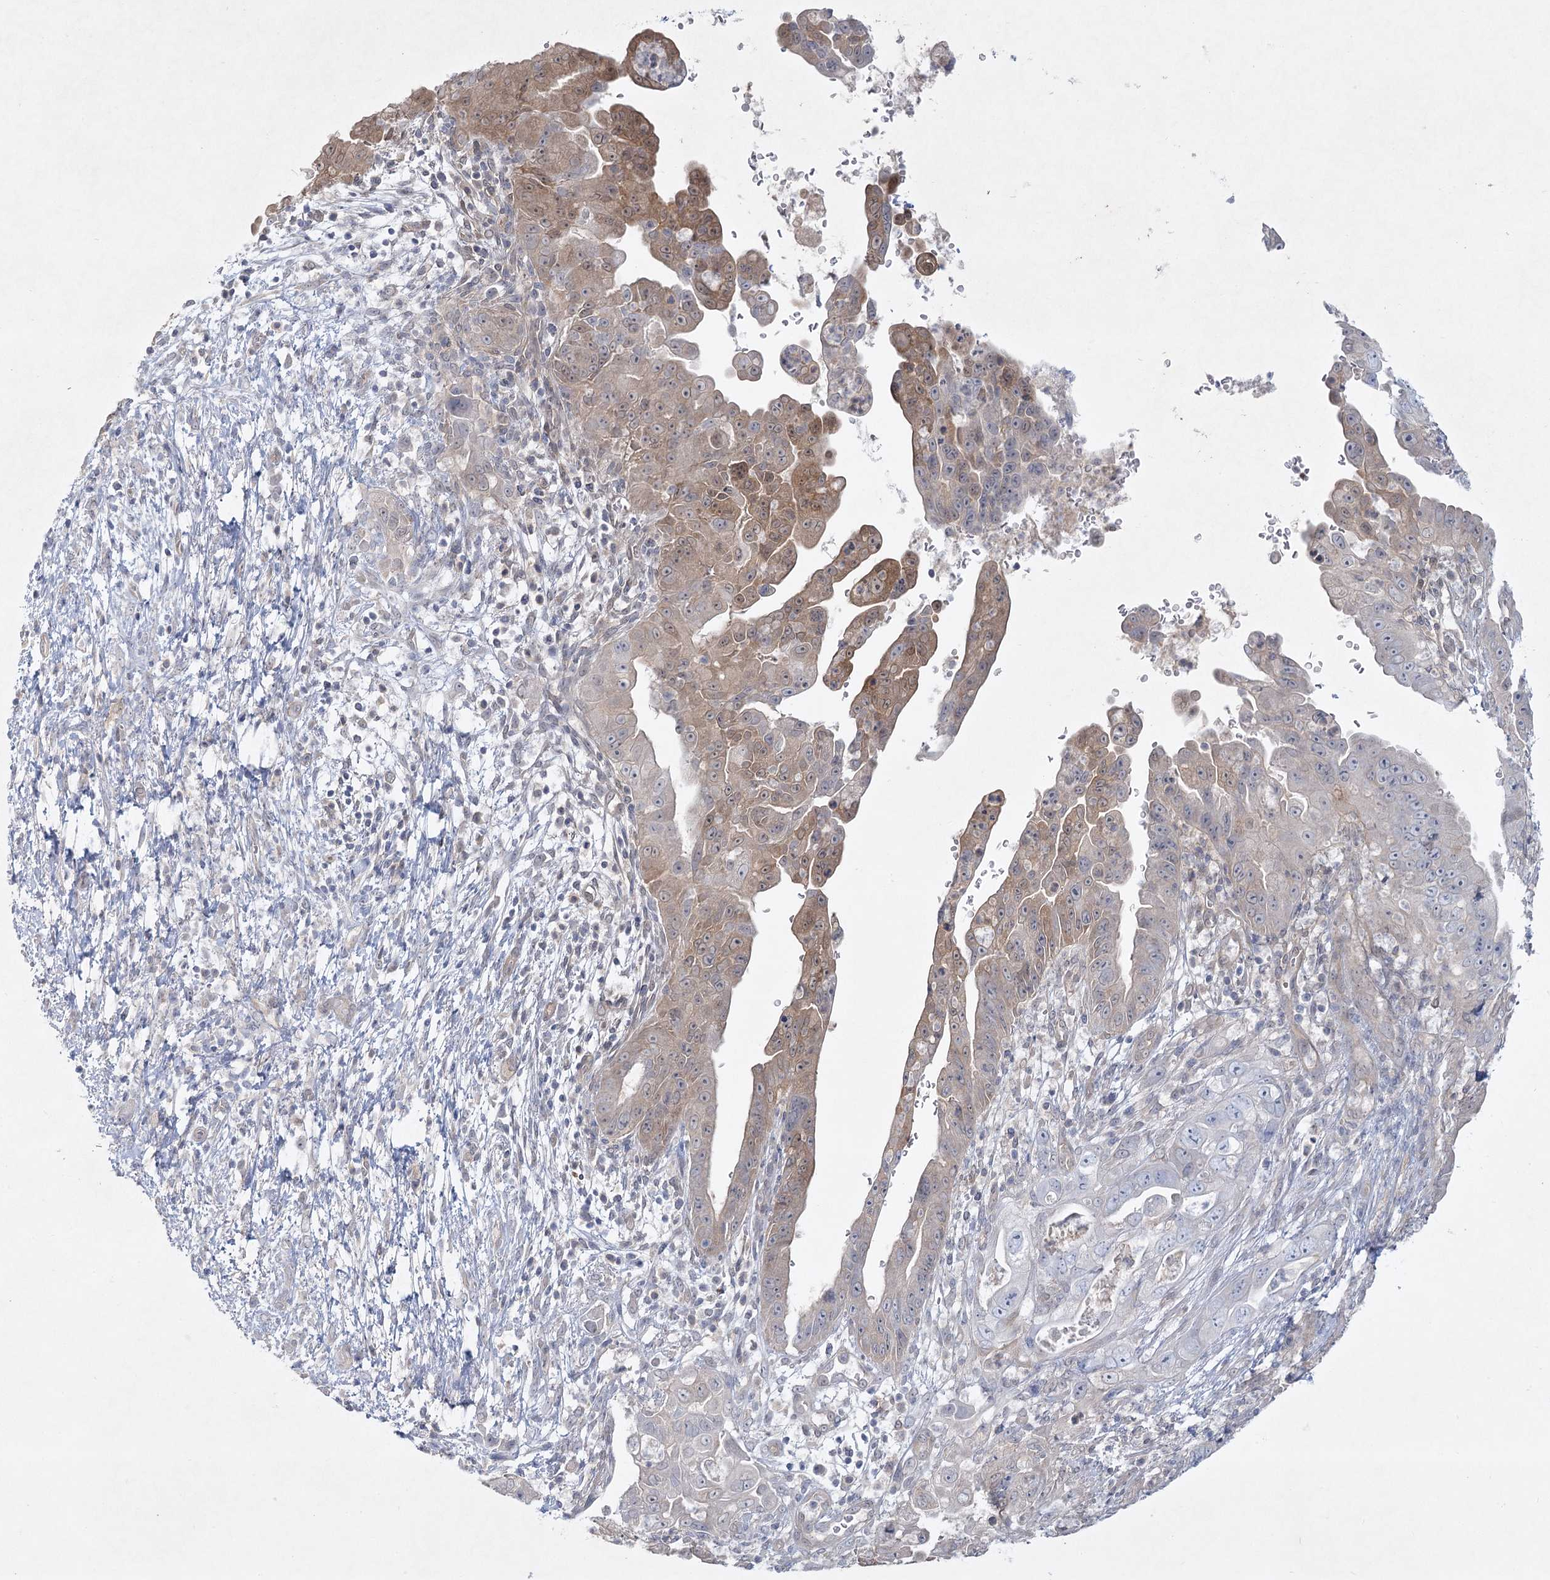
{"staining": {"intensity": "moderate", "quantity": "<25%", "location": "cytoplasmic/membranous"}, "tissue": "pancreatic cancer", "cell_type": "Tumor cells", "image_type": "cancer", "snomed": [{"axis": "morphology", "description": "Adenocarcinoma, NOS"}, {"axis": "topography", "description": "Pancreas"}], "caption": "There is low levels of moderate cytoplasmic/membranous staining in tumor cells of pancreatic cancer (adenocarcinoma), as demonstrated by immunohistochemical staining (brown color).", "gene": "AAMDC", "patient": {"sex": "female", "age": 78}}